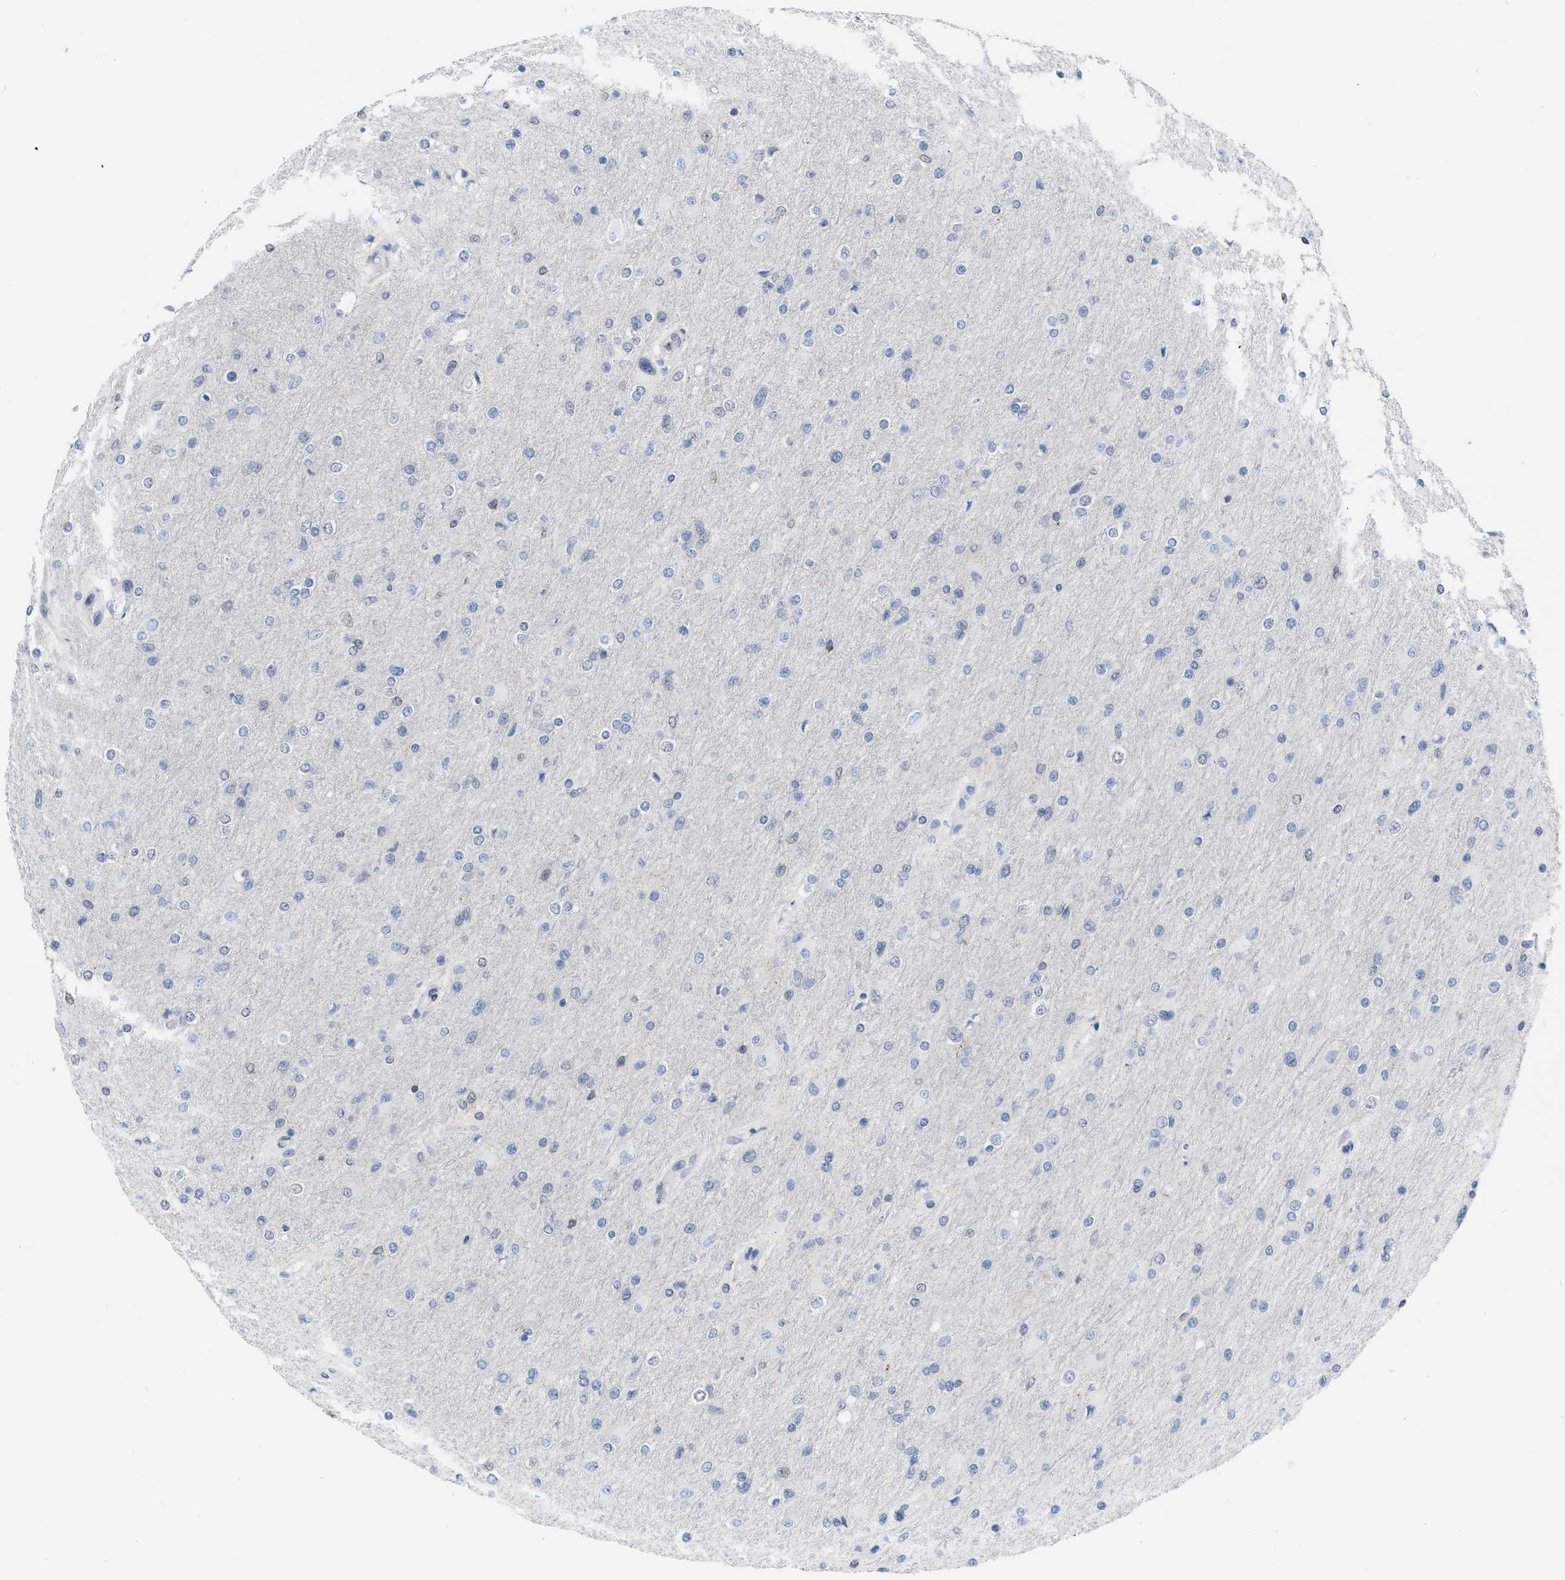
{"staining": {"intensity": "negative", "quantity": "none", "location": "none"}, "tissue": "glioma", "cell_type": "Tumor cells", "image_type": "cancer", "snomed": [{"axis": "morphology", "description": "Glioma, malignant, High grade"}, {"axis": "topography", "description": "Cerebral cortex"}], "caption": "Immunohistochemistry (IHC) histopathology image of neoplastic tissue: human glioma stained with DAB (3,3'-diaminobenzidine) displays no significant protein staining in tumor cells.", "gene": "BAIAP2L1", "patient": {"sex": "female", "age": 36}}